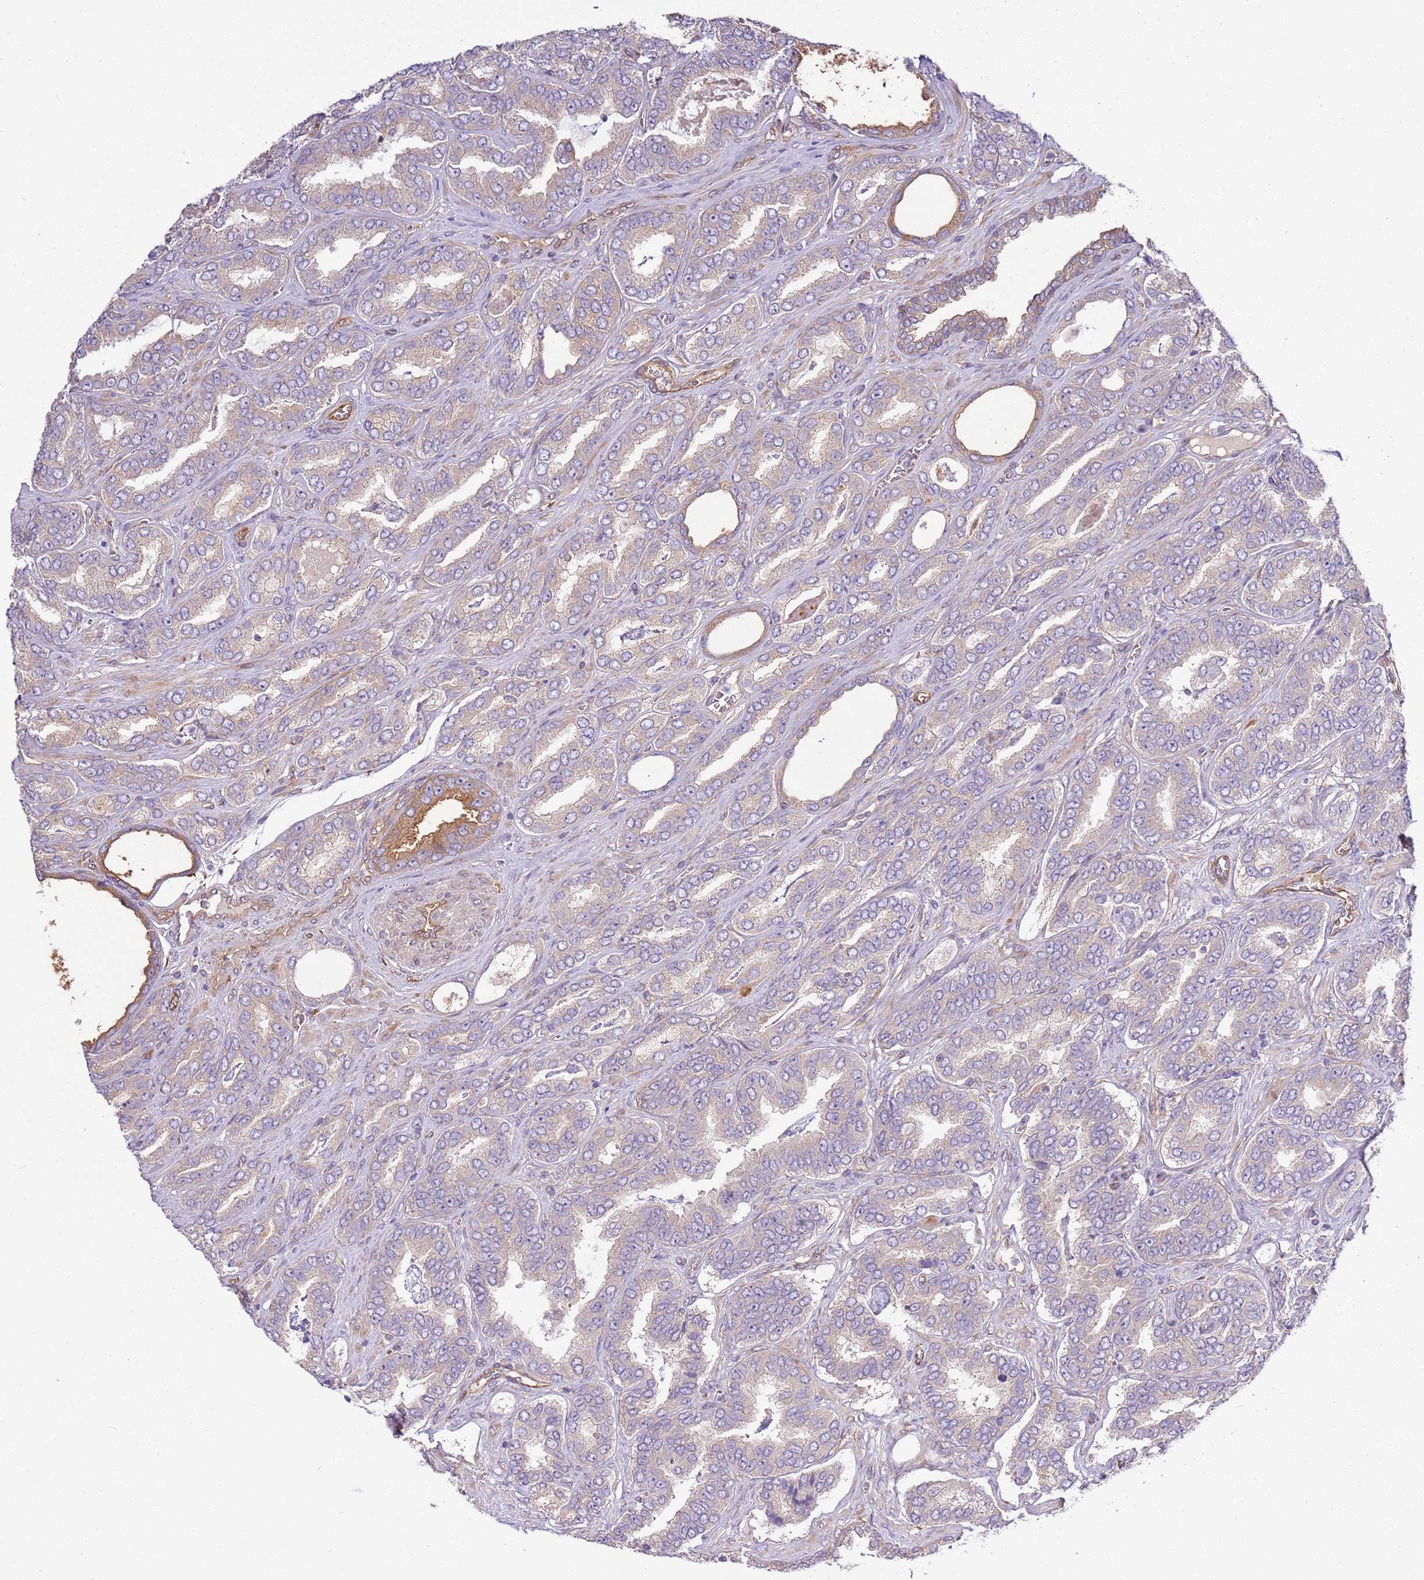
{"staining": {"intensity": "weak", "quantity": "25%-75%", "location": "cytoplasmic/membranous"}, "tissue": "prostate cancer", "cell_type": "Tumor cells", "image_type": "cancer", "snomed": [{"axis": "morphology", "description": "Adenocarcinoma, High grade"}, {"axis": "topography", "description": "Prostate"}], "caption": "High-power microscopy captured an IHC photomicrograph of adenocarcinoma (high-grade) (prostate), revealing weak cytoplasmic/membranous staining in approximately 25%-75% of tumor cells.", "gene": "GNL1", "patient": {"sex": "male", "age": 72}}